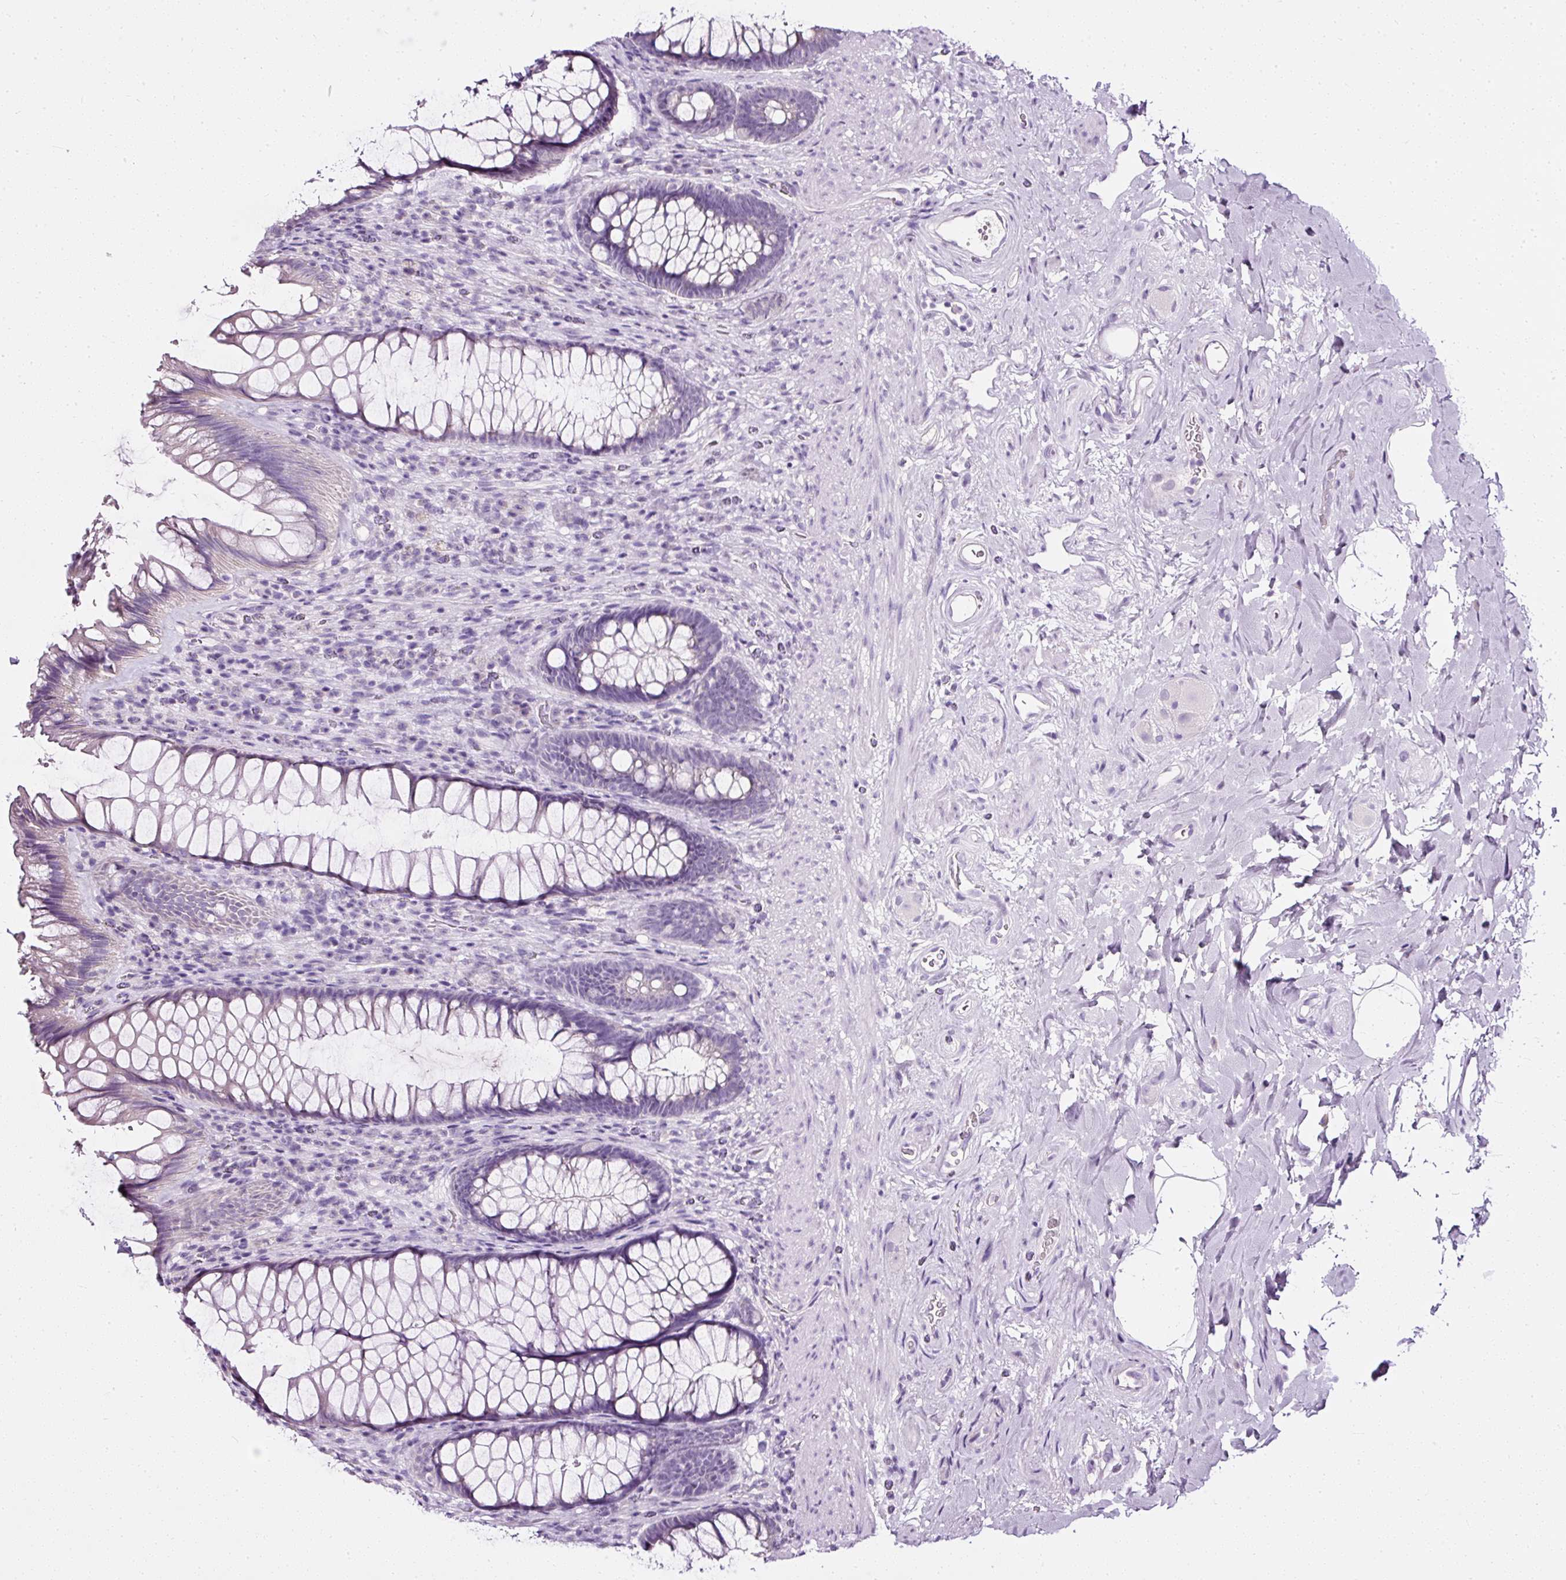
{"staining": {"intensity": "negative", "quantity": "none", "location": "none"}, "tissue": "rectum", "cell_type": "Glandular cells", "image_type": "normal", "snomed": [{"axis": "morphology", "description": "Normal tissue, NOS"}, {"axis": "topography", "description": "Rectum"}], "caption": "This is a micrograph of immunohistochemistry (IHC) staining of benign rectum, which shows no positivity in glandular cells.", "gene": "ATP2A1", "patient": {"sex": "male", "age": 53}}